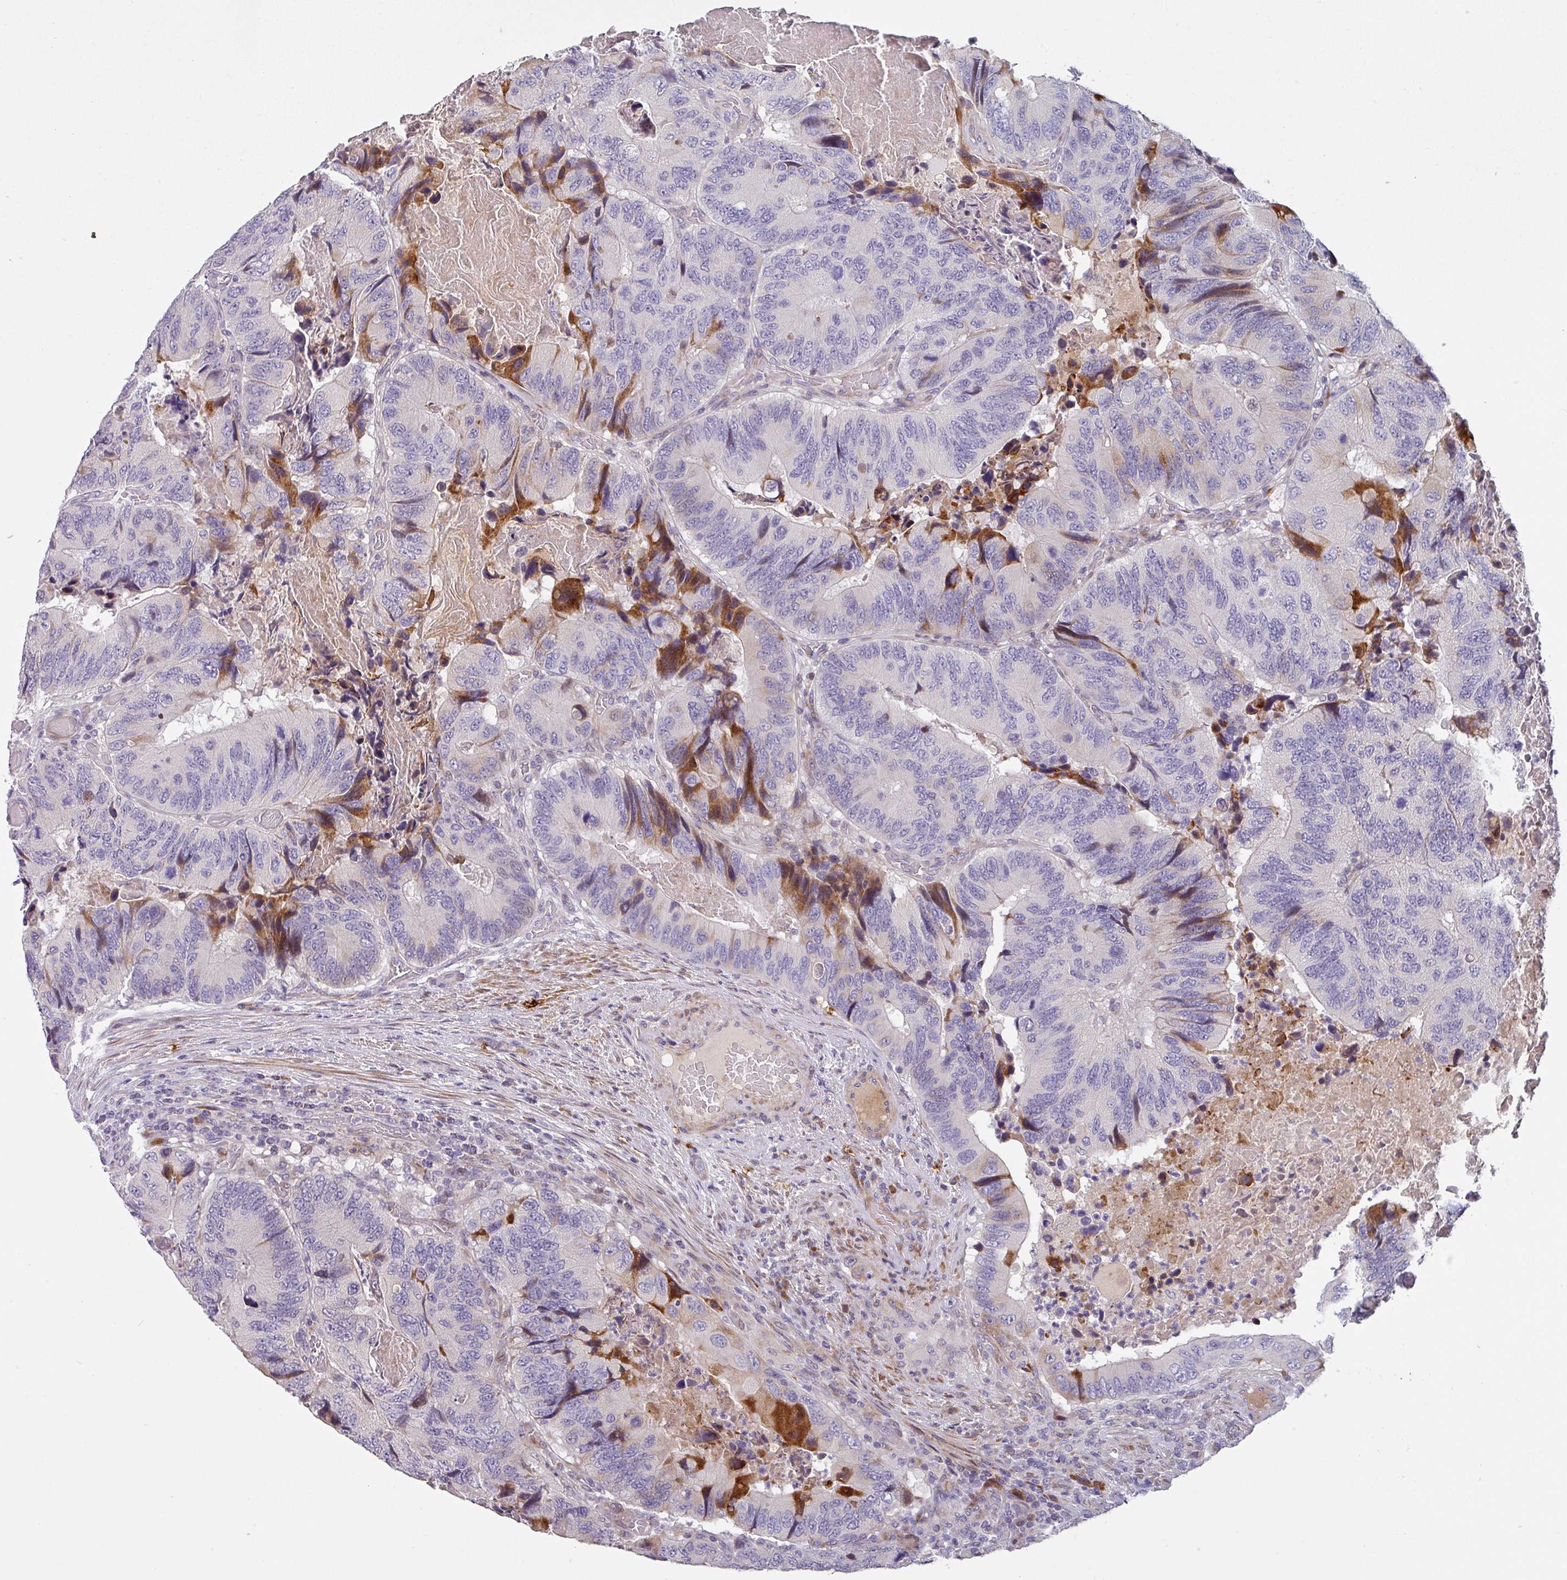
{"staining": {"intensity": "strong", "quantity": "<25%", "location": "cytoplasmic/membranous"}, "tissue": "colorectal cancer", "cell_type": "Tumor cells", "image_type": "cancer", "snomed": [{"axis": "morphology", "description": "Adenocarcinoma, NOS"}, {"axis": "topography", "description": "Colon"}], "caption": "A brown stain shows strong cytoplasmic/membranous staining of a protein in human colorectal cancer tumor cells.", "gene": "KLHL3", "patient": {"sex": "male", "age": 84}}